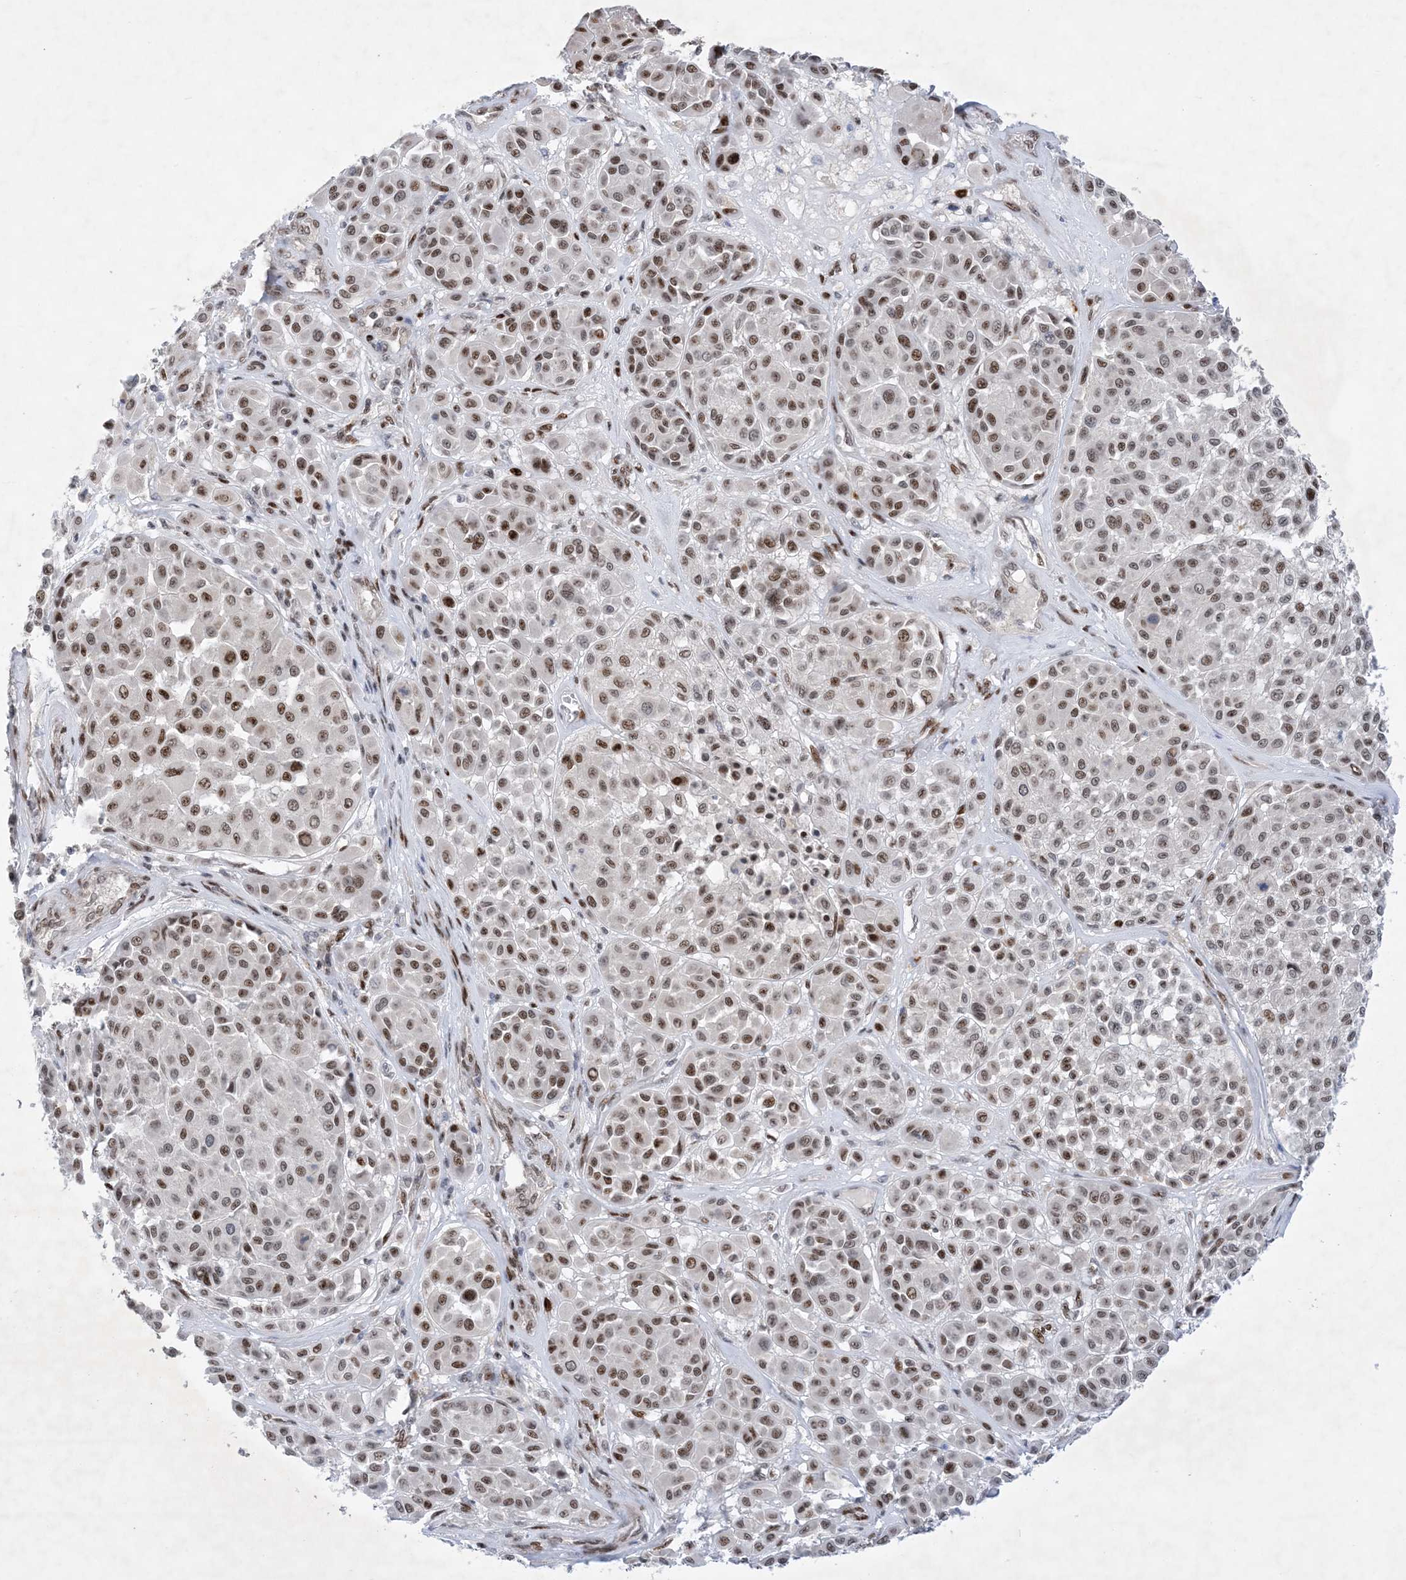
{"staining": {"intensity": "moderate", "quantity": ">75%", "location": "nuclear"}, "tissue": "melanoma", "cell_type": "Tumor cells", "image_type": "cancer", "snomed": [{"axis": "morphology", "description": "Malignant melanoma, Metastatic site"}, {"axis": "topography", "description": "Soft tissue"}], "caption": "The immunohistochemical stain labels moderate nuclear staining in tumor cells of malignant melanoma (metastatic site) tissue.", "gene": "TSPYL1", "patient": {"sex": "male", "age": 41}}